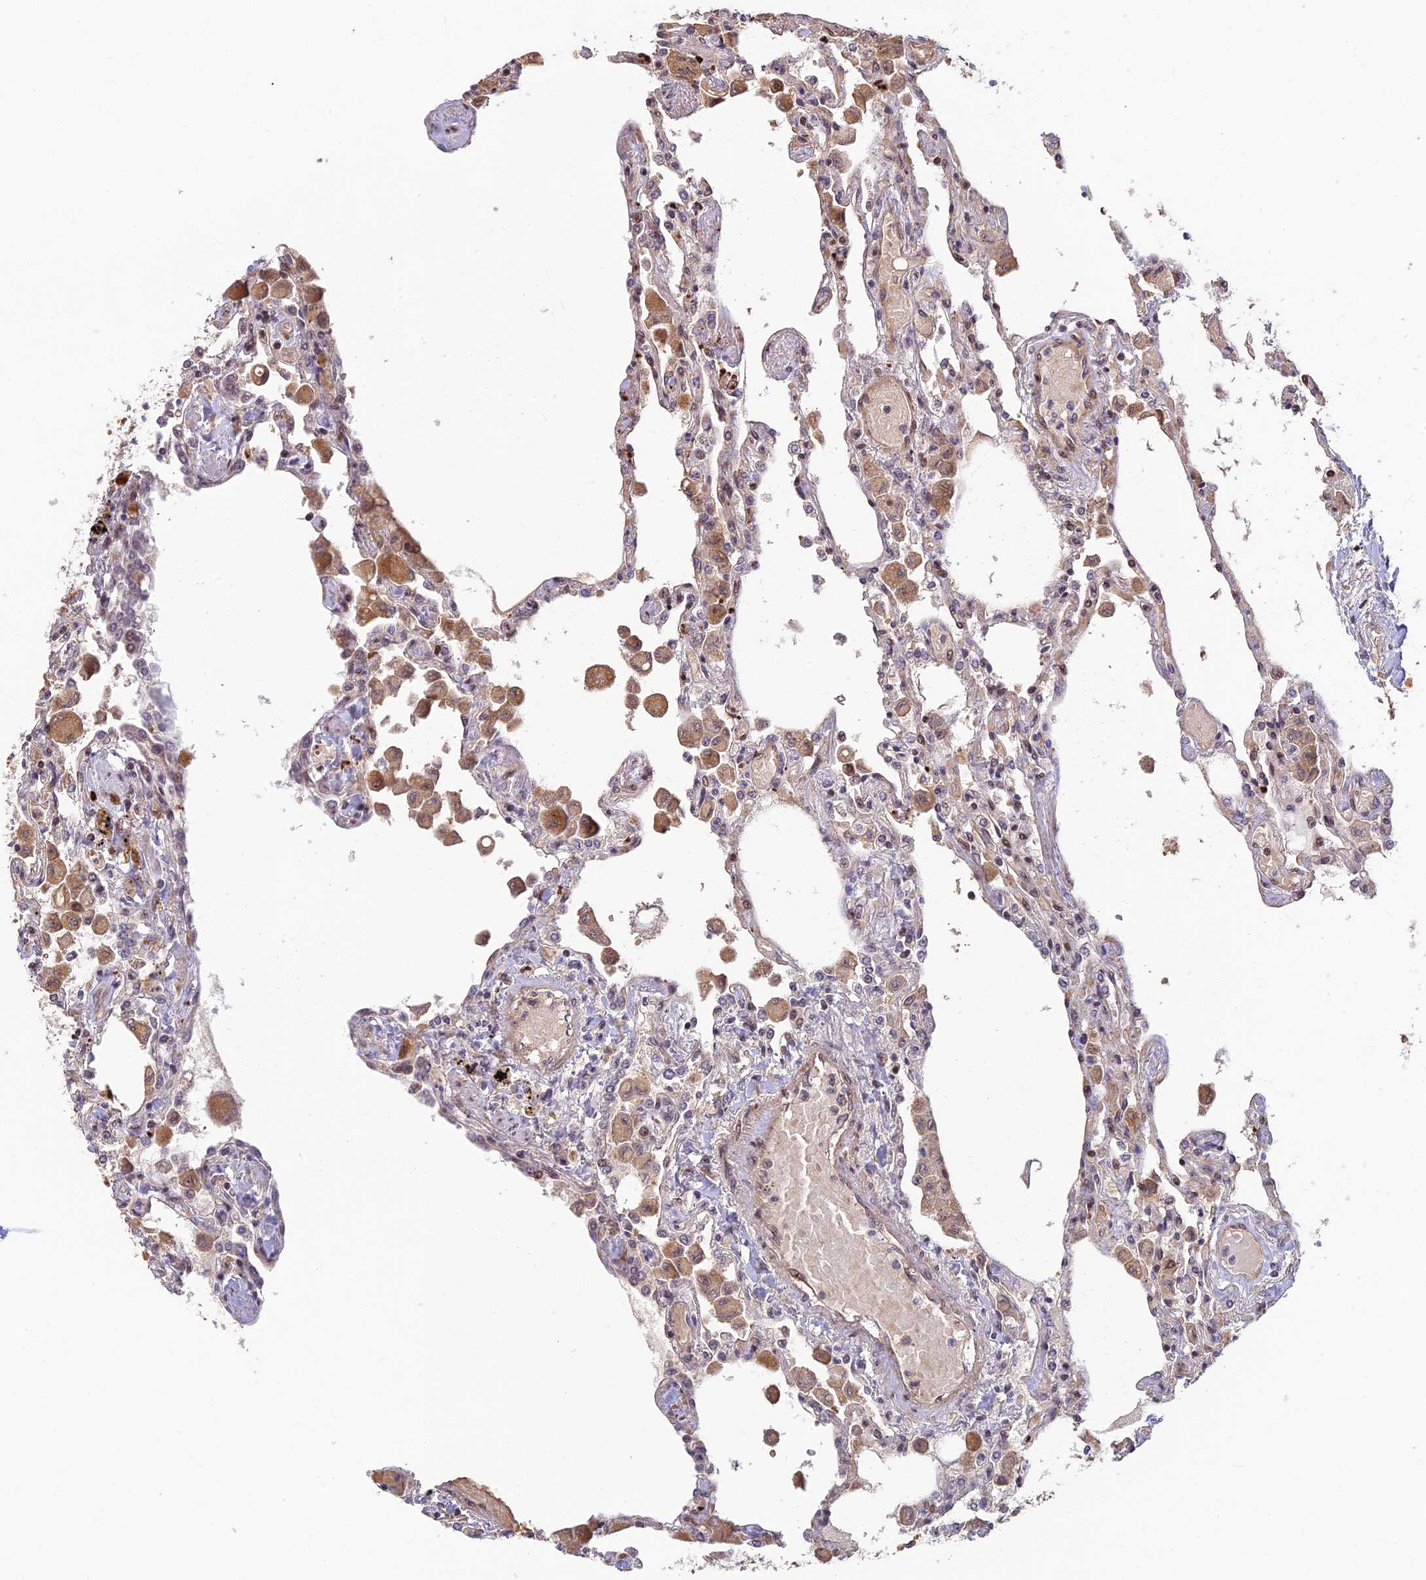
{"staining": {"intensity": "moderate", "quantity": "25%-75%", "location": "cytoplasmic/membranous,nuclear"}, "tissue": "lung", "cell_type": "Alveolar cells", "image_type": "normal", "snomed": [{"axis": "morphology", "description": "Normal tissue, NOS"}, {"axis": "topography", "description": "Bronchus"}, {"axis": "topography", "description": "Lung"}], "caption": "A photomicrograph showing moderate cytoplasmic/membranous,nuclear expression in about 25%-75% of alveolar cells in normal lung, as visualized by brown immunohistochemical staining.", "gene": "UFSP2", "patient": {"sex": "female", "age": 49}}